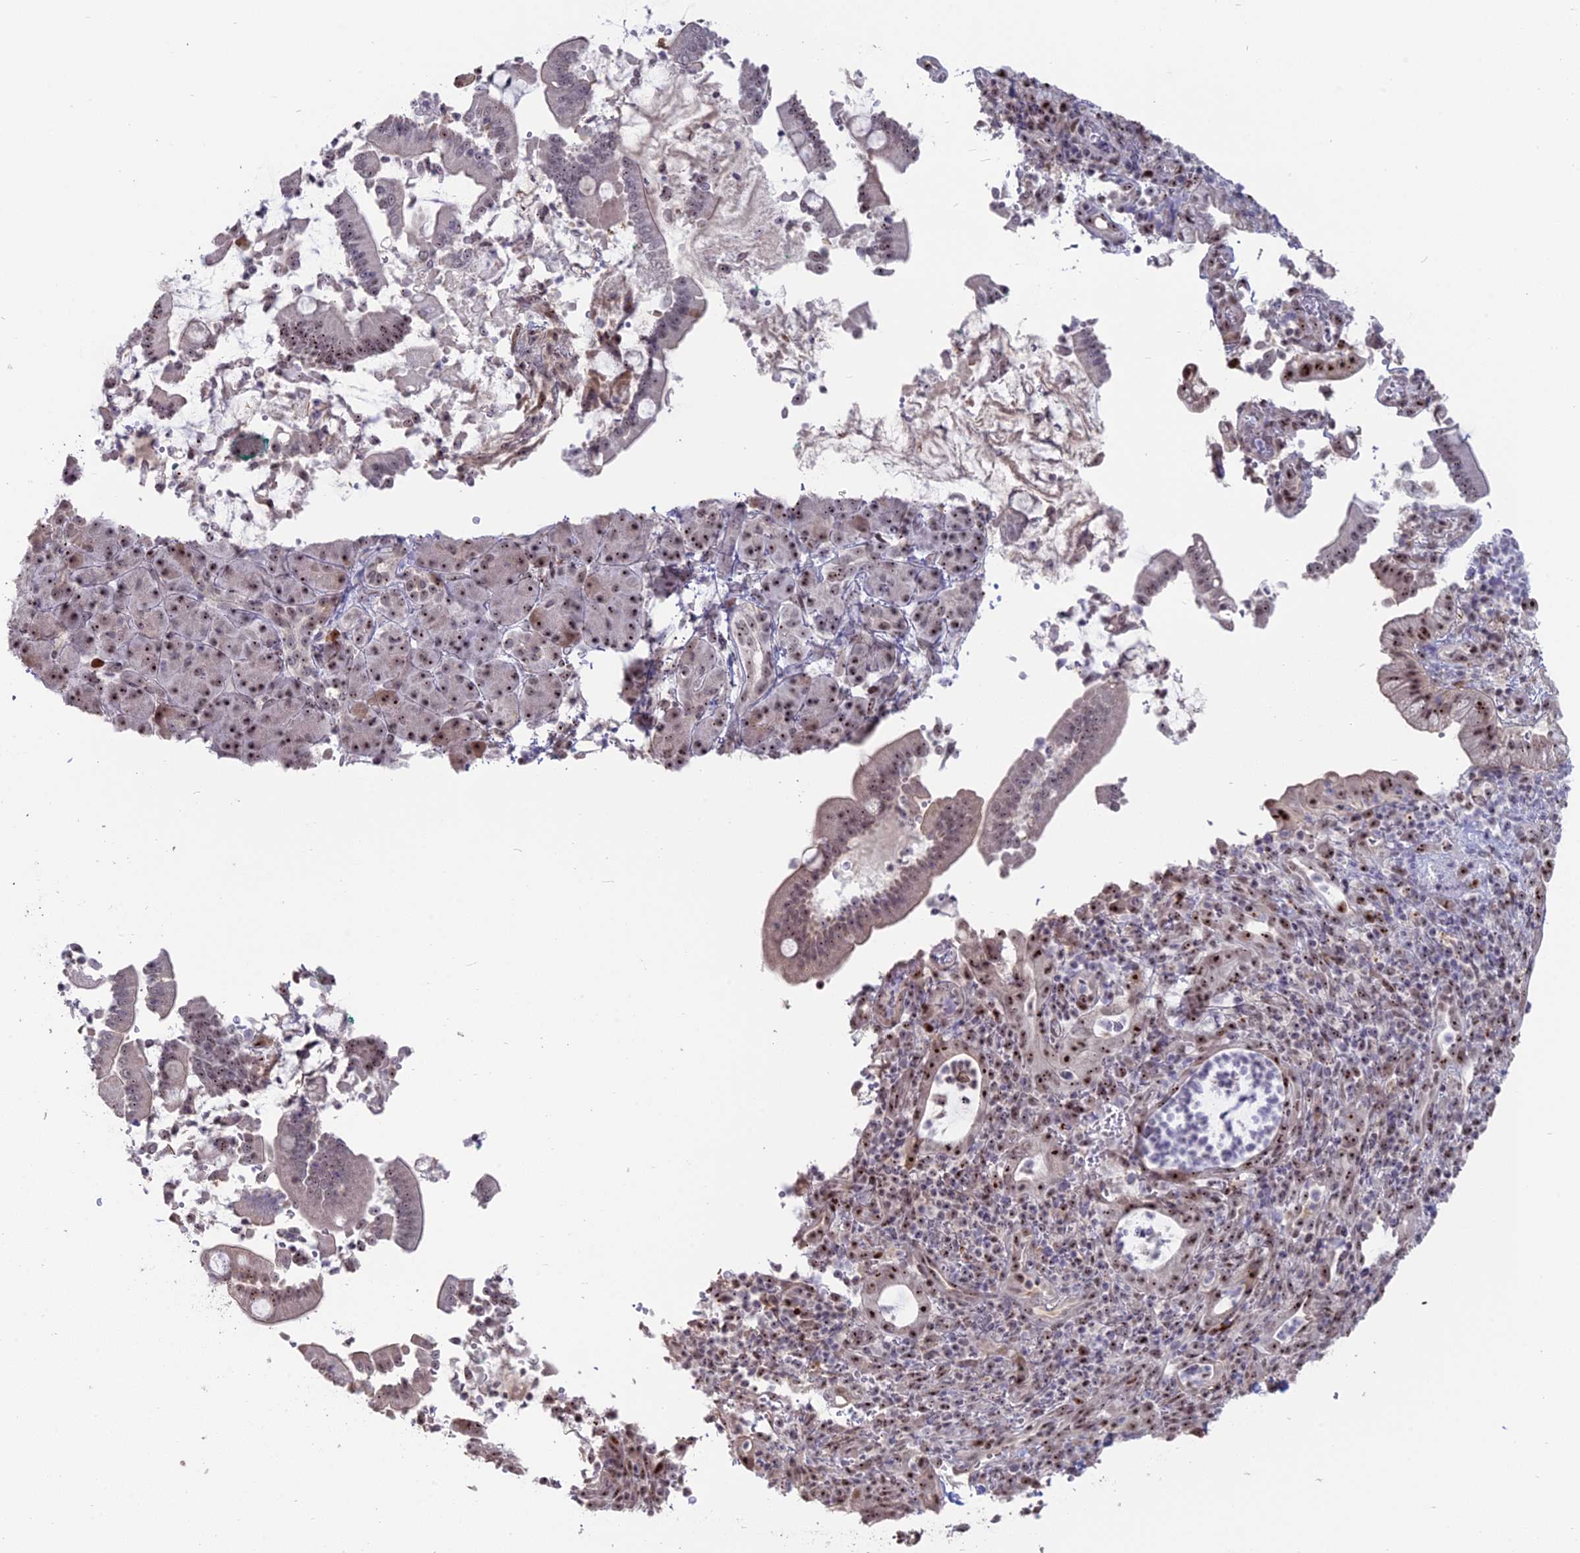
{"staining": {"intensity": "moderate", "quantity": ">75%", "location": "nuclear"}, "tissue": "pancreatic cancer", "cell_type": "Tumor cells", "image_type": "cancer", "snomed": [{"axis": "morphology", "description": "Normal tissue, NOS"}, {"axis": "morphology", "description": "Adenocarcinoma, NOS"}, {"axis": "topography", "description": "Pancreas"}], "caption": "Protein staining of pancreatic adenocarcinoma tissue displays moderate nuclear staining in about >75% of tumor cells.", "gene": "FAM131A", "patient": {"sex": "female", "age": 55}}